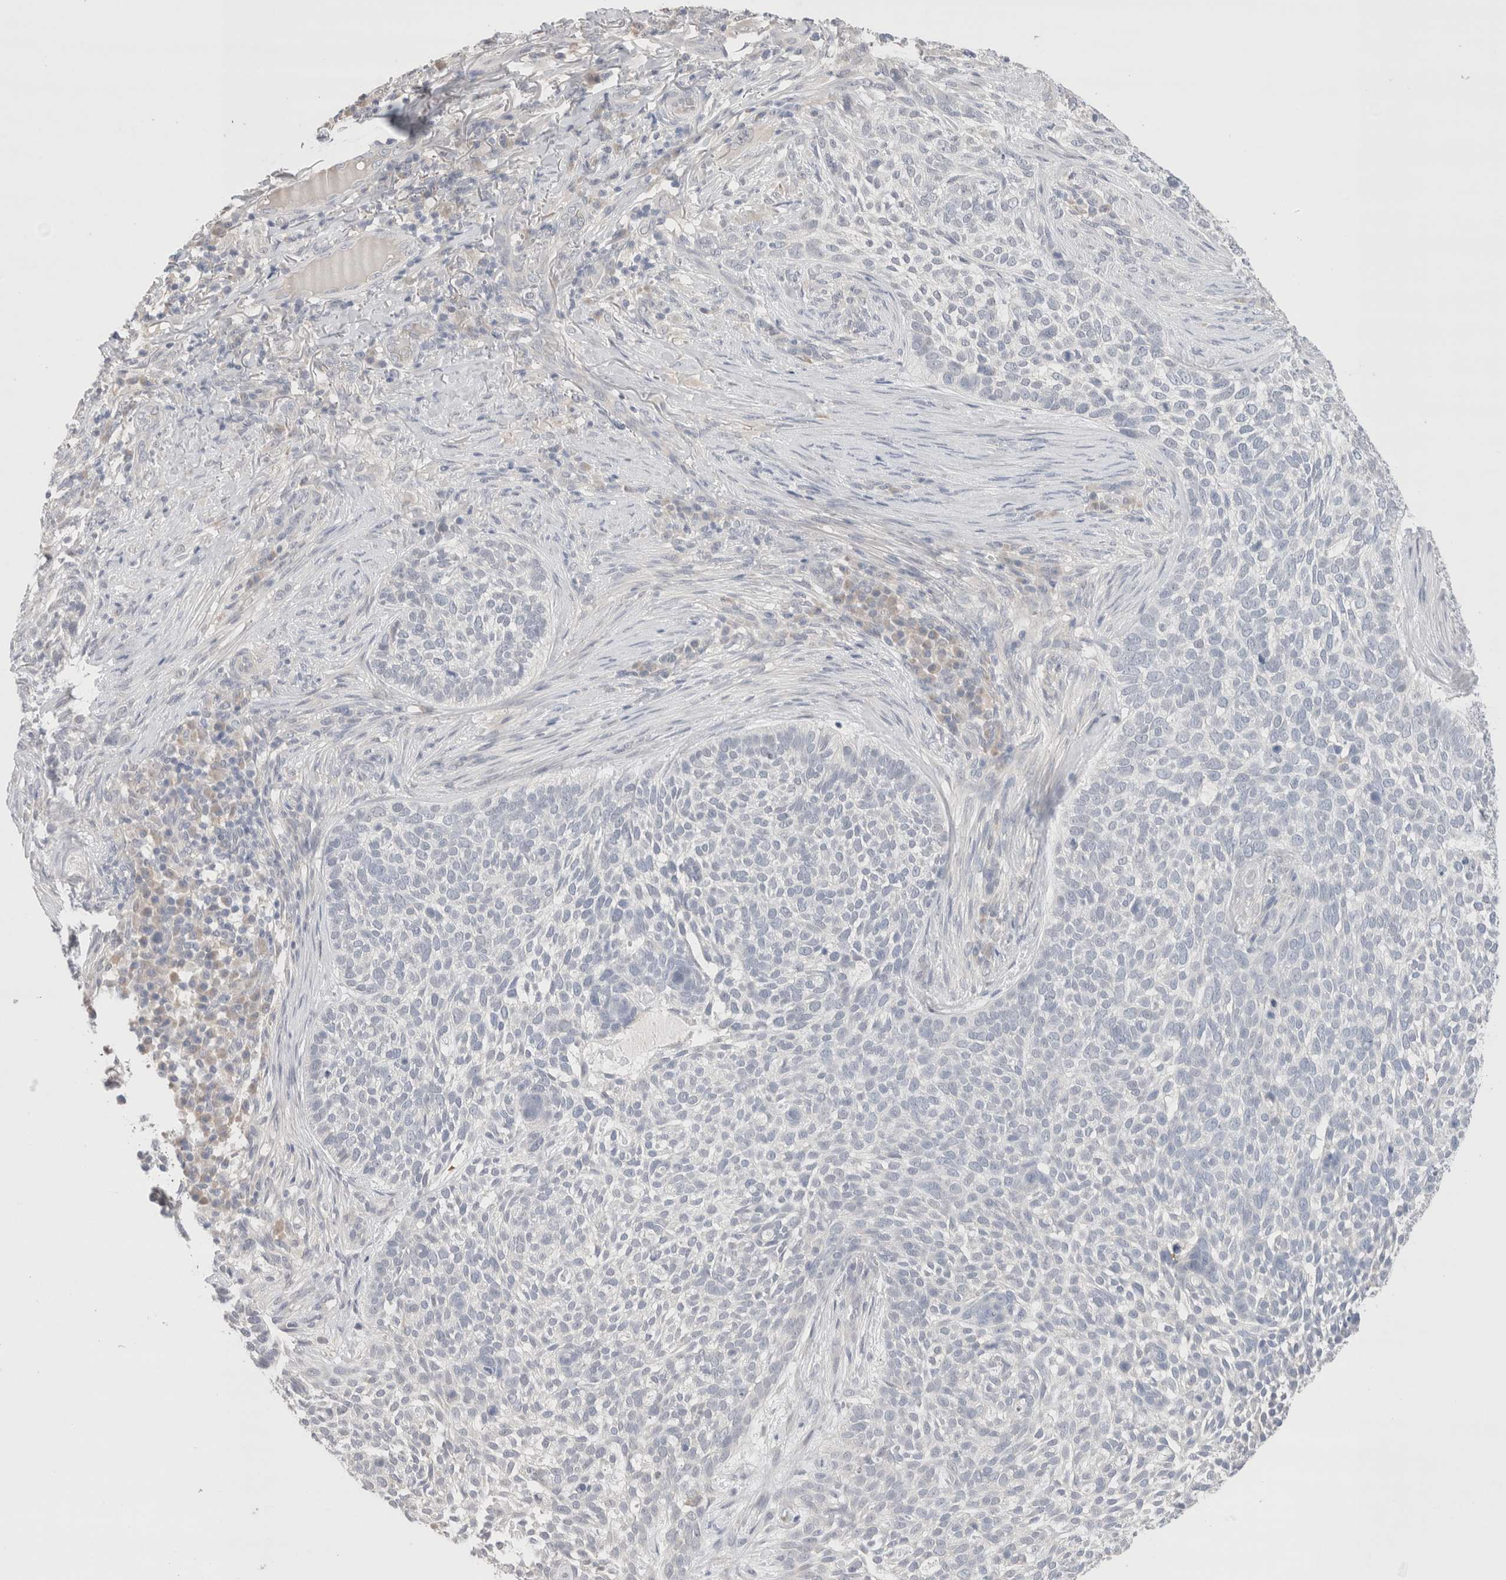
{"staining": {"intensity": "negative", "quantity": "none", "location": "none"}, "tissue": "skin cancer", "cell_type": "Tumor cells", "image_type": "cancer", "snomed": [{"axis": "morphology", "description": "Basal cell carcinoma"}, {"axis": "topography", "description": "Skin"}], "caption": "Skin basal cell carcinoma stained for a protein using IHC reveals no staining tumor cells.", "gene": "SPATA20", "patient": {"sex": "female", "age": 64}}